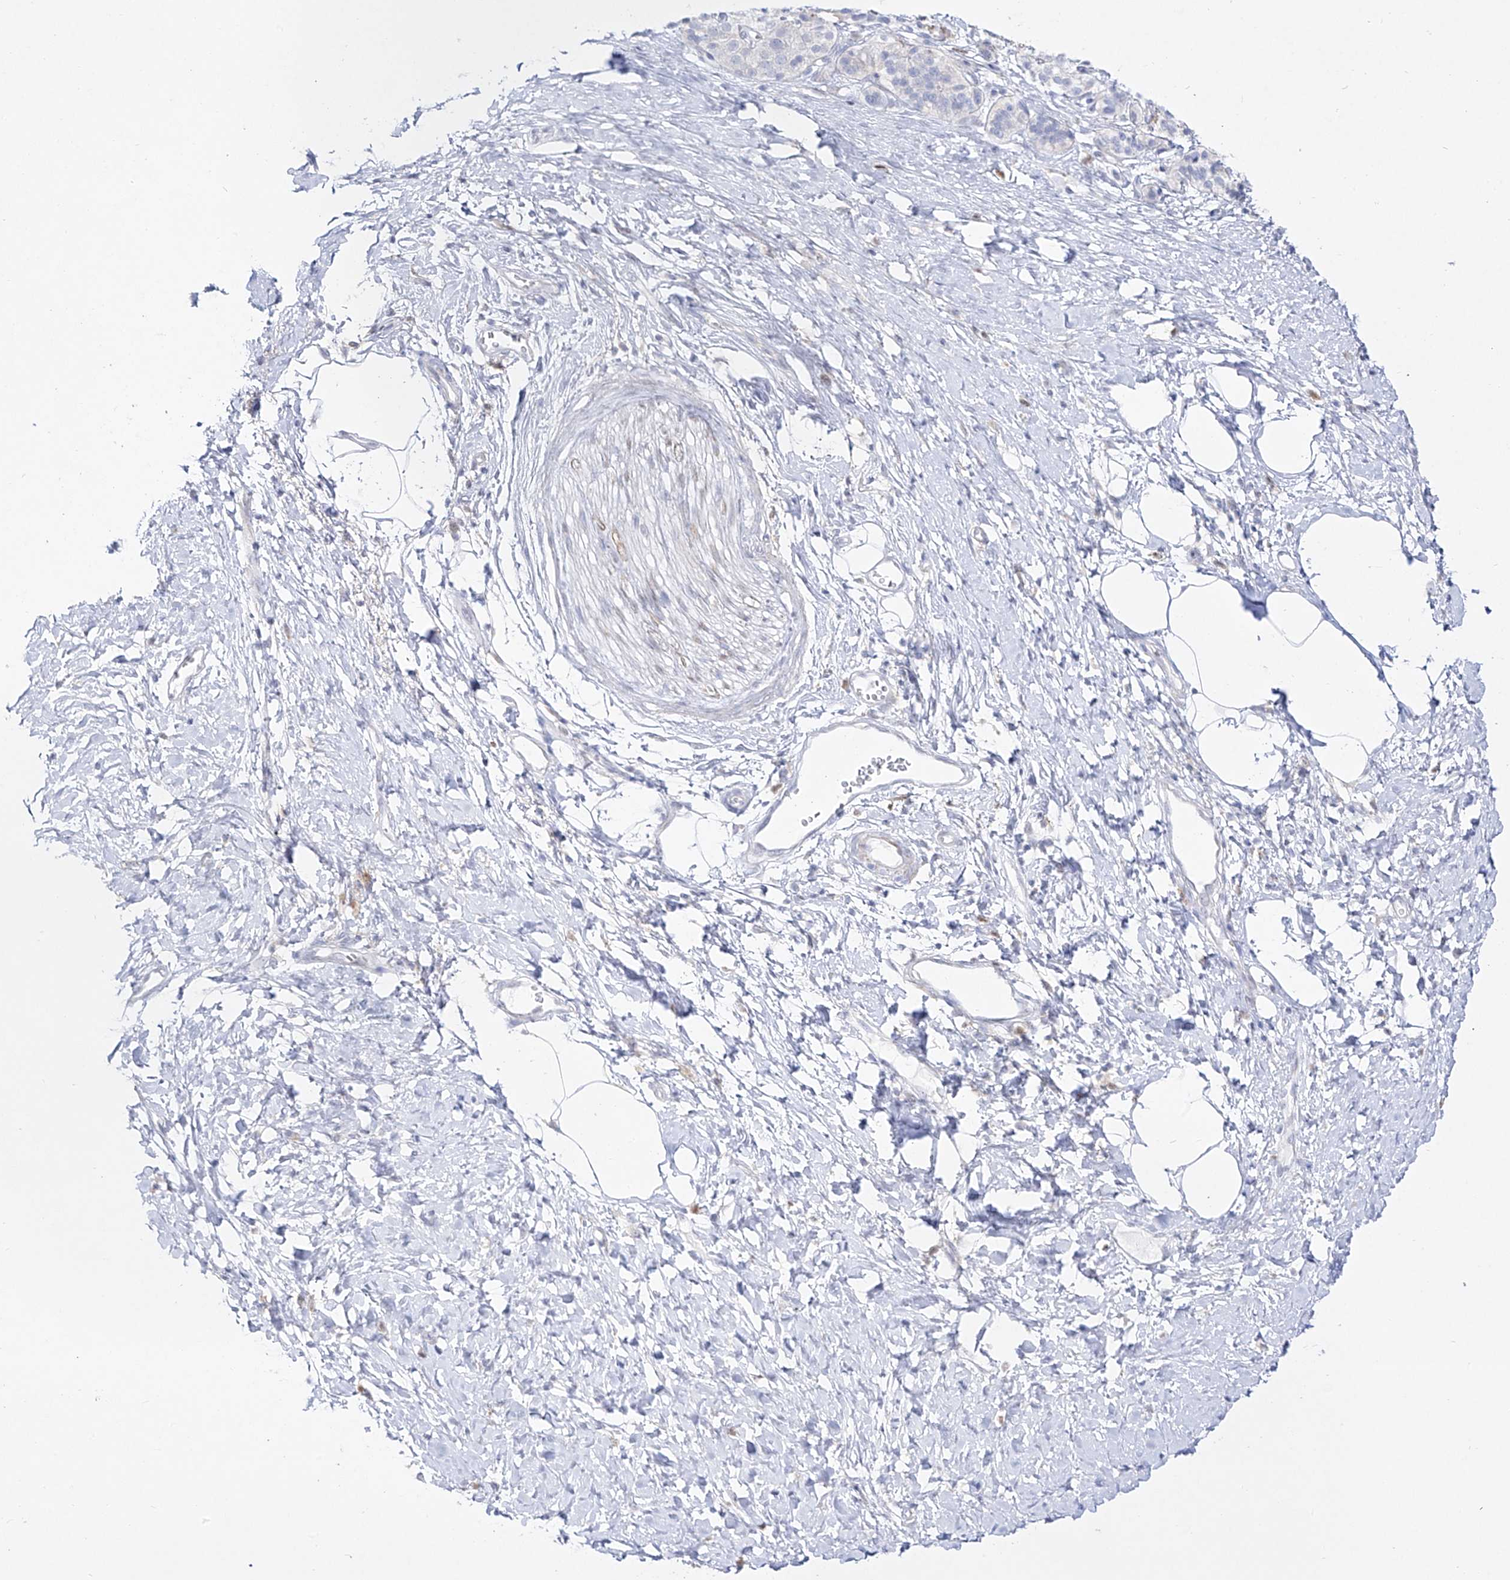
{"staining": {"intensity": "negative", "quantity": "none", "location": "none"}, "tissue": "pancreatic cancer", "cell_type": "Tumor cells", "image_type": "cancer", "snomed": [{"axis": "morphology", "description": "Adenocarcinoma, NOS"}, {"axis": "topography", "description": "Pancreas"}], "caption": "An image of human pancreatic adenocarcinoma is negative for staining in tumor cells.", "gene": "DMKN", "patient": {"sex": "male", "age": 50}}